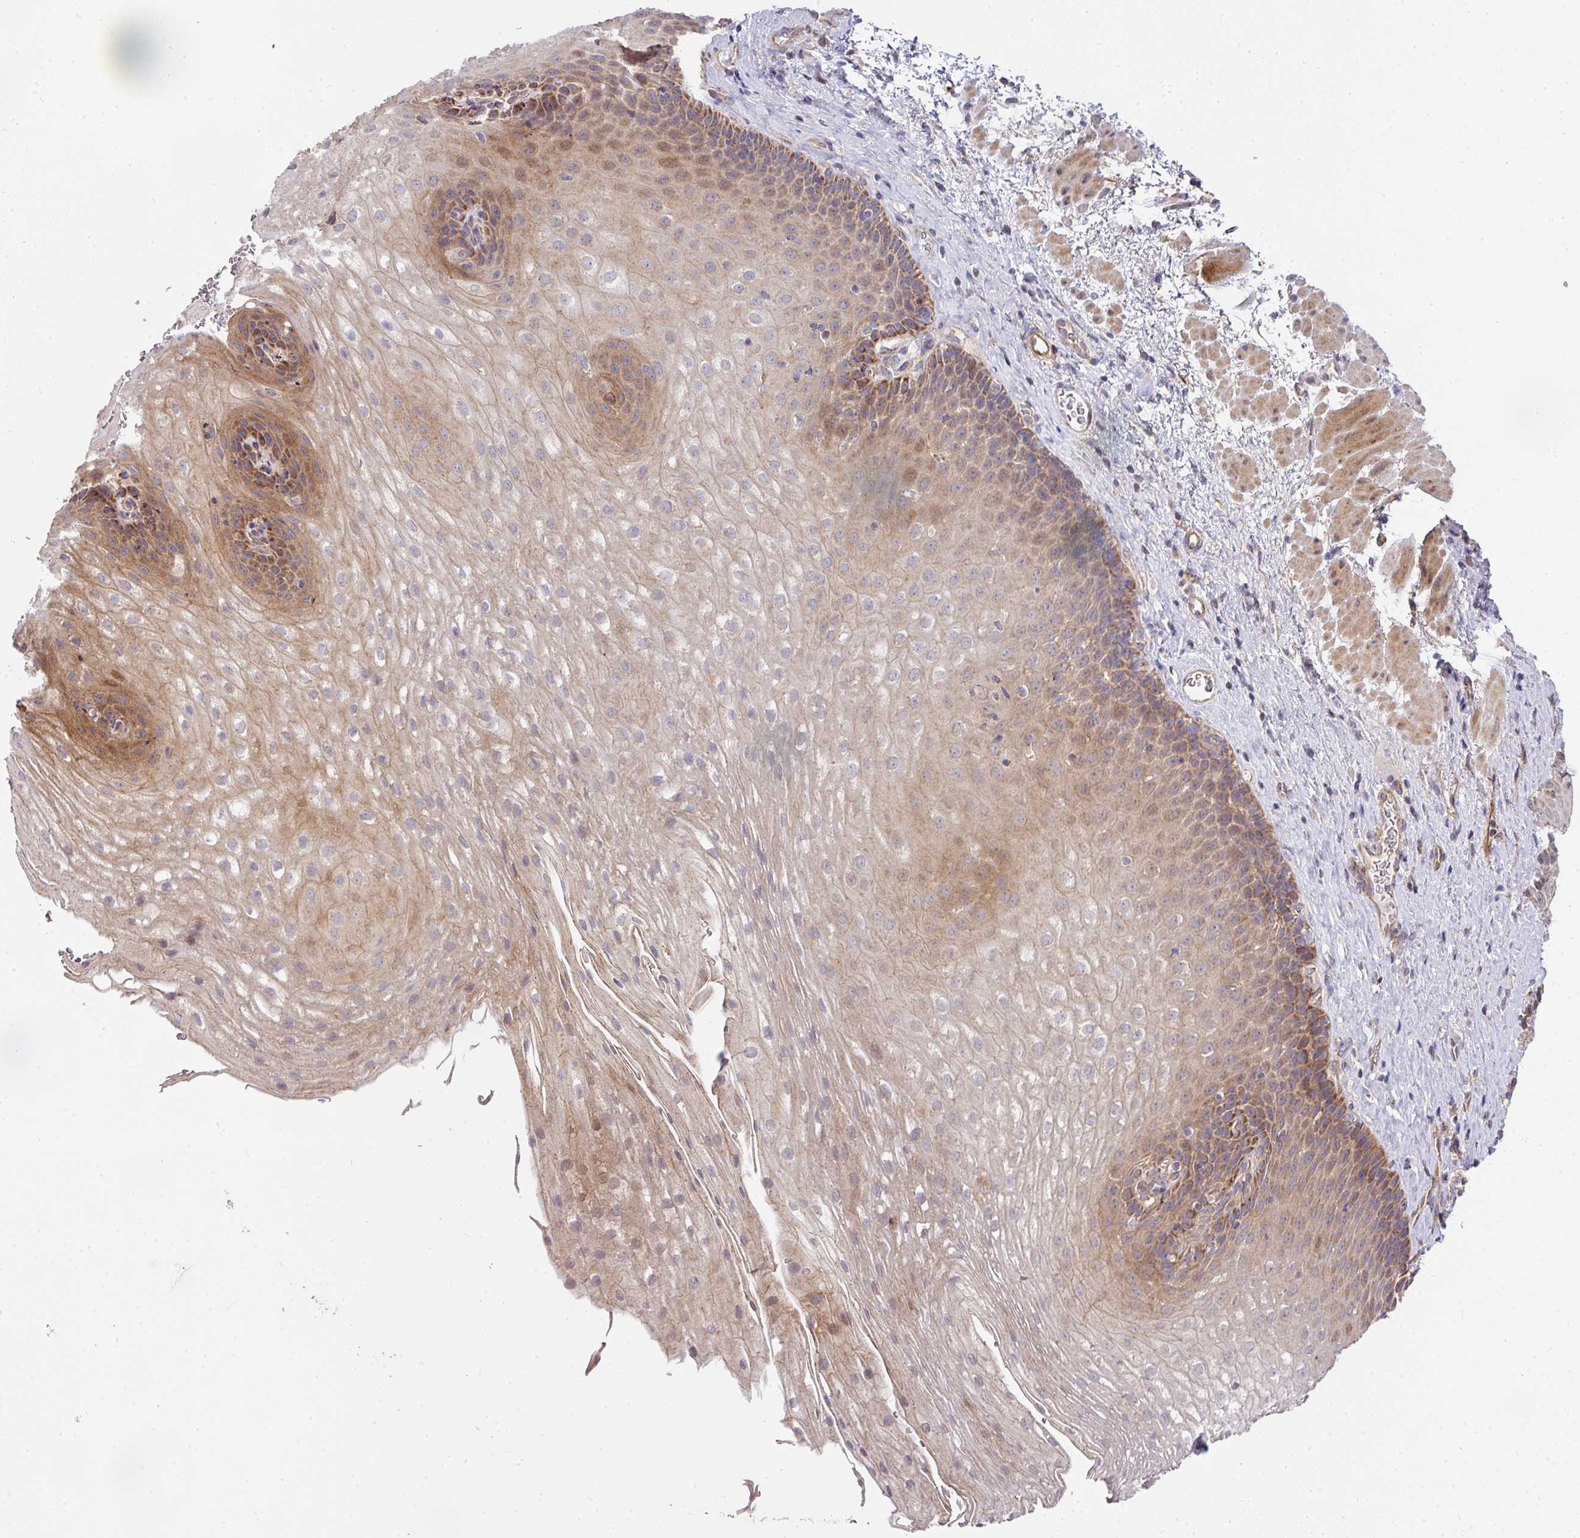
{"staining": {"intensity": "moderate", "quantity": "25%-75%", "location": "cytoplasmic/membranous"}, "tissue": "esophagus", "cell_type": "Squamous epithelial cells", "image_type": "normal", "snomed": [{"axis": "morphology", "description": "Normal tissue, NOS"}, {"axis": "topography", "description": "Esophagus"}], "caption": "IHC photomicrograph of unremarkable esophagus: esophagus stained using IHC shows medium levels of moderate protein expression localized specifically in the cytoplasmic/membranous of squamous epithelial cells, appearing as a cytoplasmic/membranous brown color.", "gene": "STK35", "patient": {"sex": "female", "age": 66}}